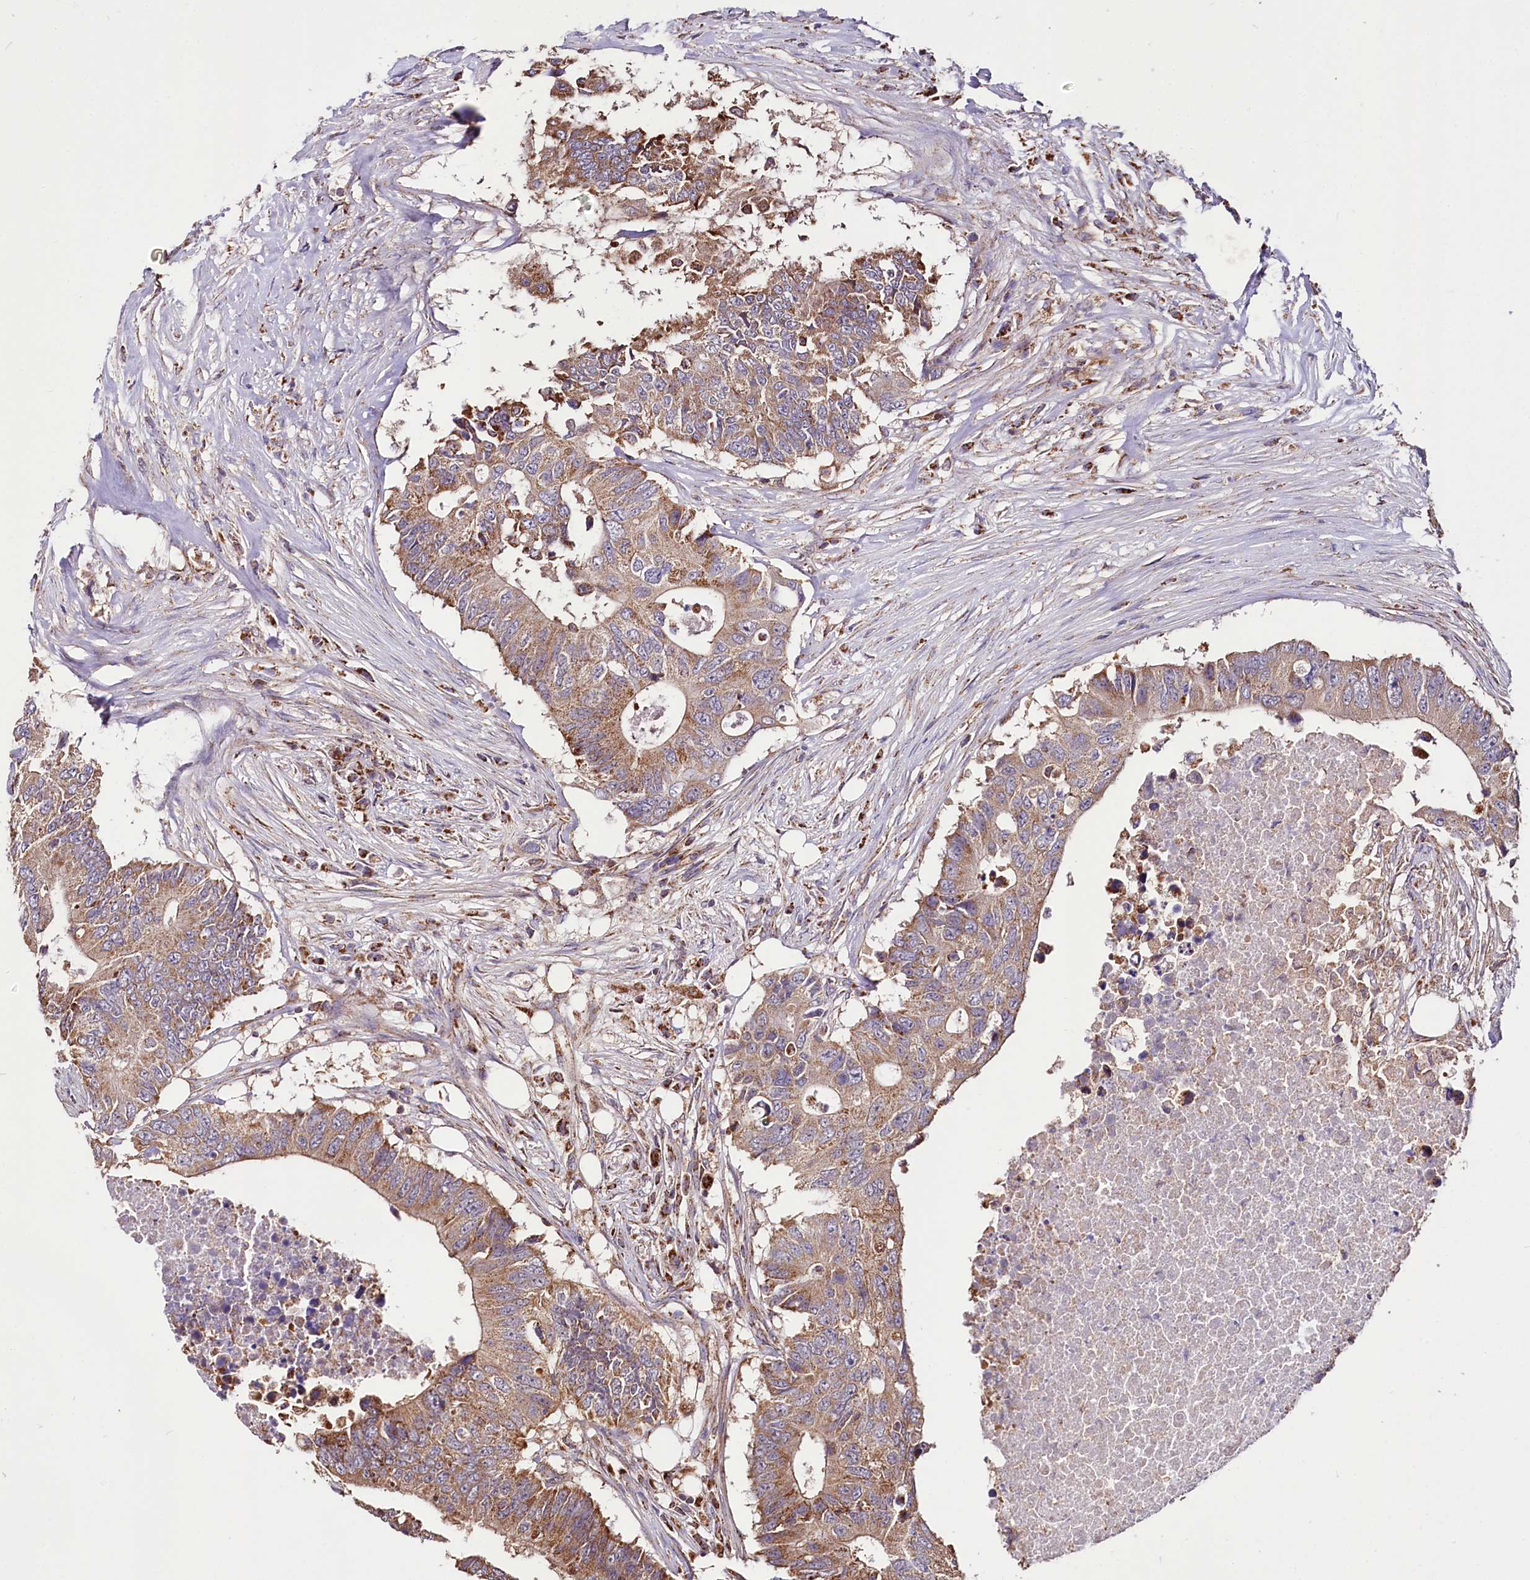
{"staining": {"intensity": "moderate", "quantity": ">75%", "location": "cytoplasmic/membranous"}, "tissue": "colorectal cancer", "cell_type": "Tumor cells", "image_type": "cancer", "snomed": [{"axis": "morphology", "description": "Adenocarcinoma, NOS"}, {"axis": "topography", "description": "Colon"}], "caption": "Immunohistochemical staining of human adenocarcinoma (colorectal) exhibits medium levels of moderate cytoplasmic/membranous protein expression in approximately >75% of tumor cells.", "gene": "NUDT15", "patient": {"sex": "male", "age": 71}}